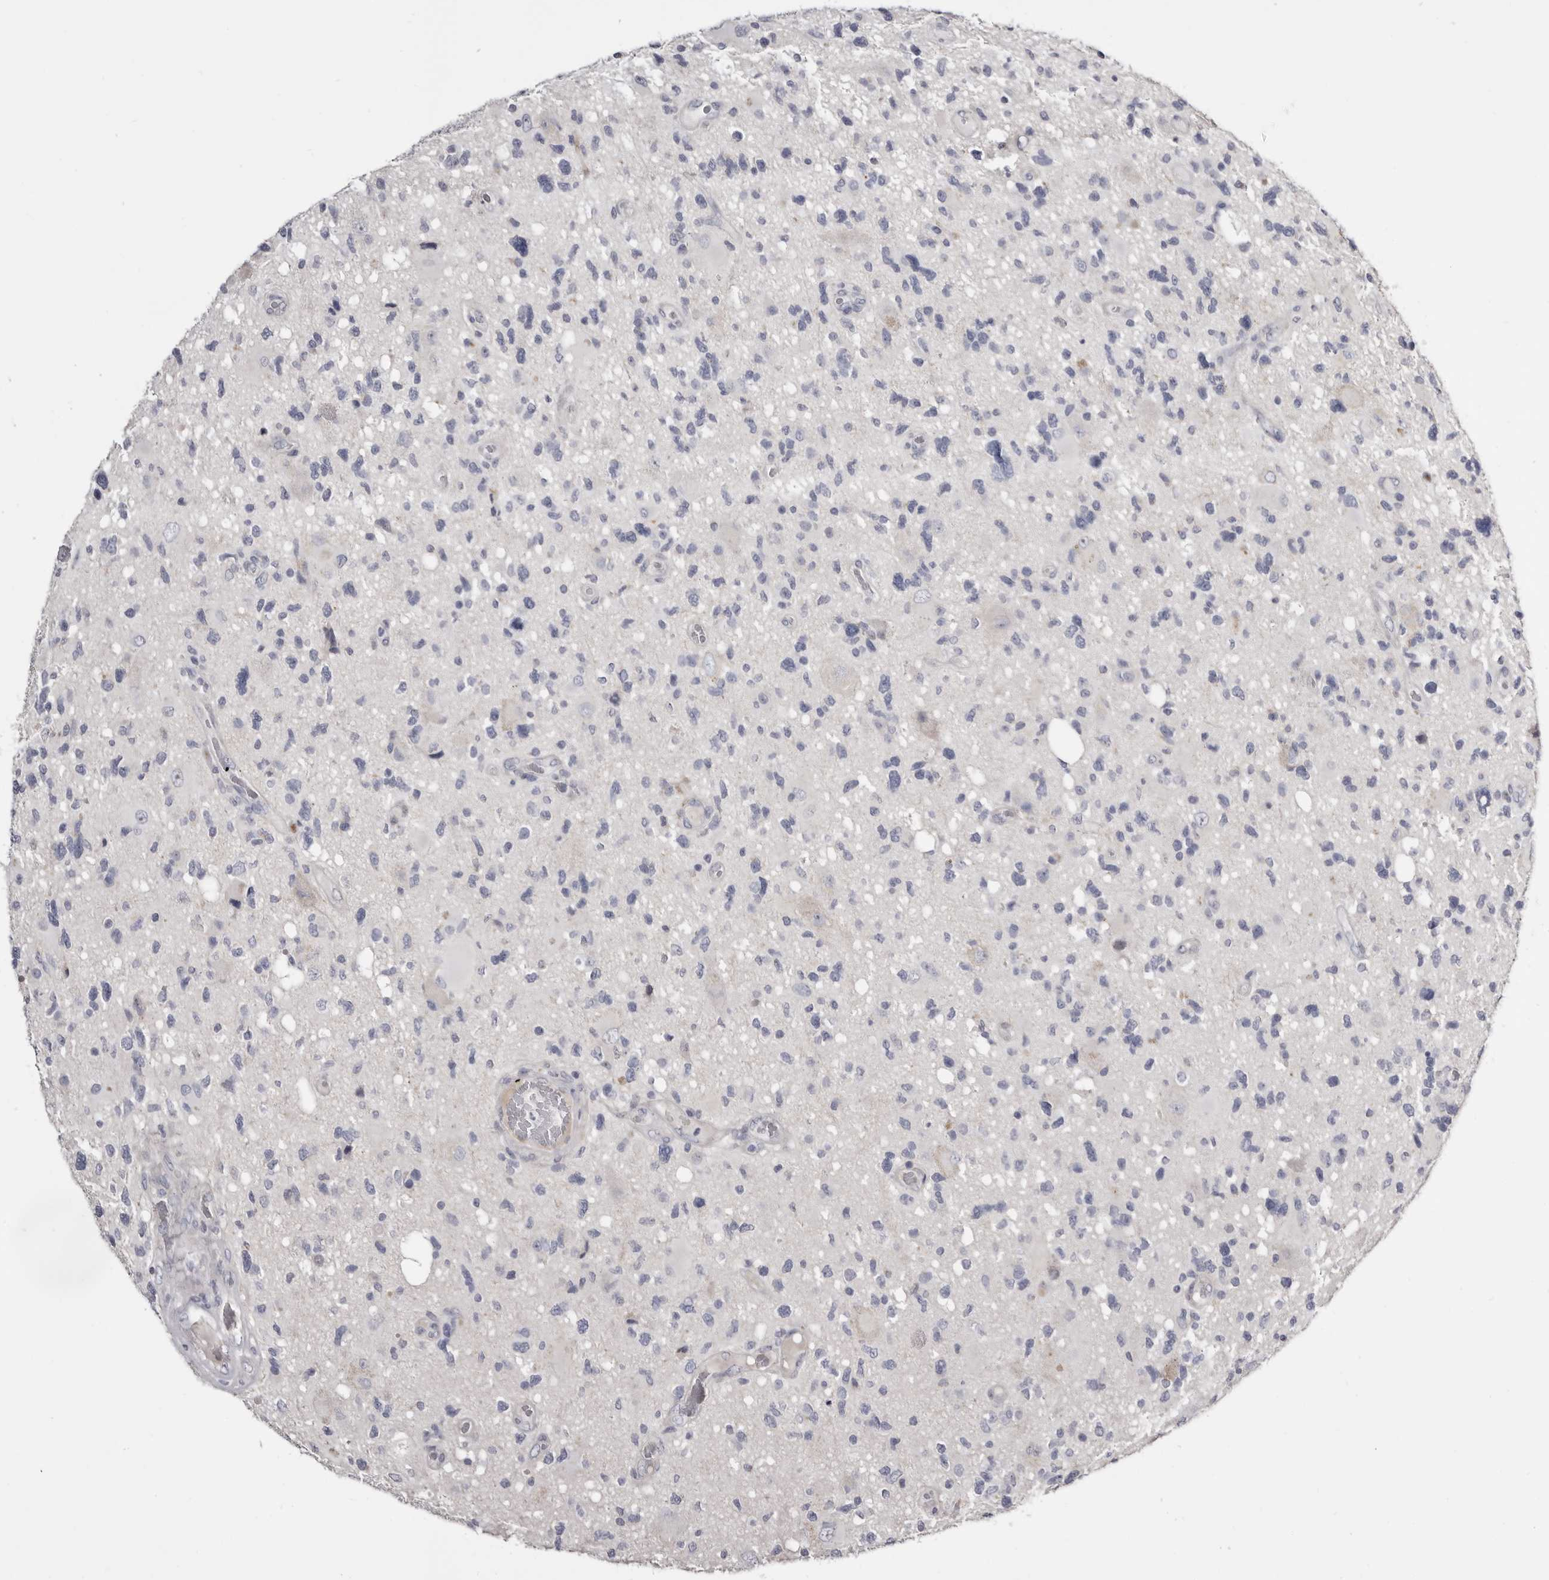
{"staining": {"intensity": "negative", "quantity": "none", "location": "none"}, "tissue": "glioma", "cell_type": "Tumor cells", "image_type": "cancer", "snomed": [{"axis": "morphology", "description": "Glioma, malignant, High grade"}, {"axis": "topography", "description": "Brain"}], "caption": "Immunohistochemical staining of human glioma displays no significant staining in tumor cells.", "gene": "CASQ1", "patient": {"sex": "male", "age": 33}}